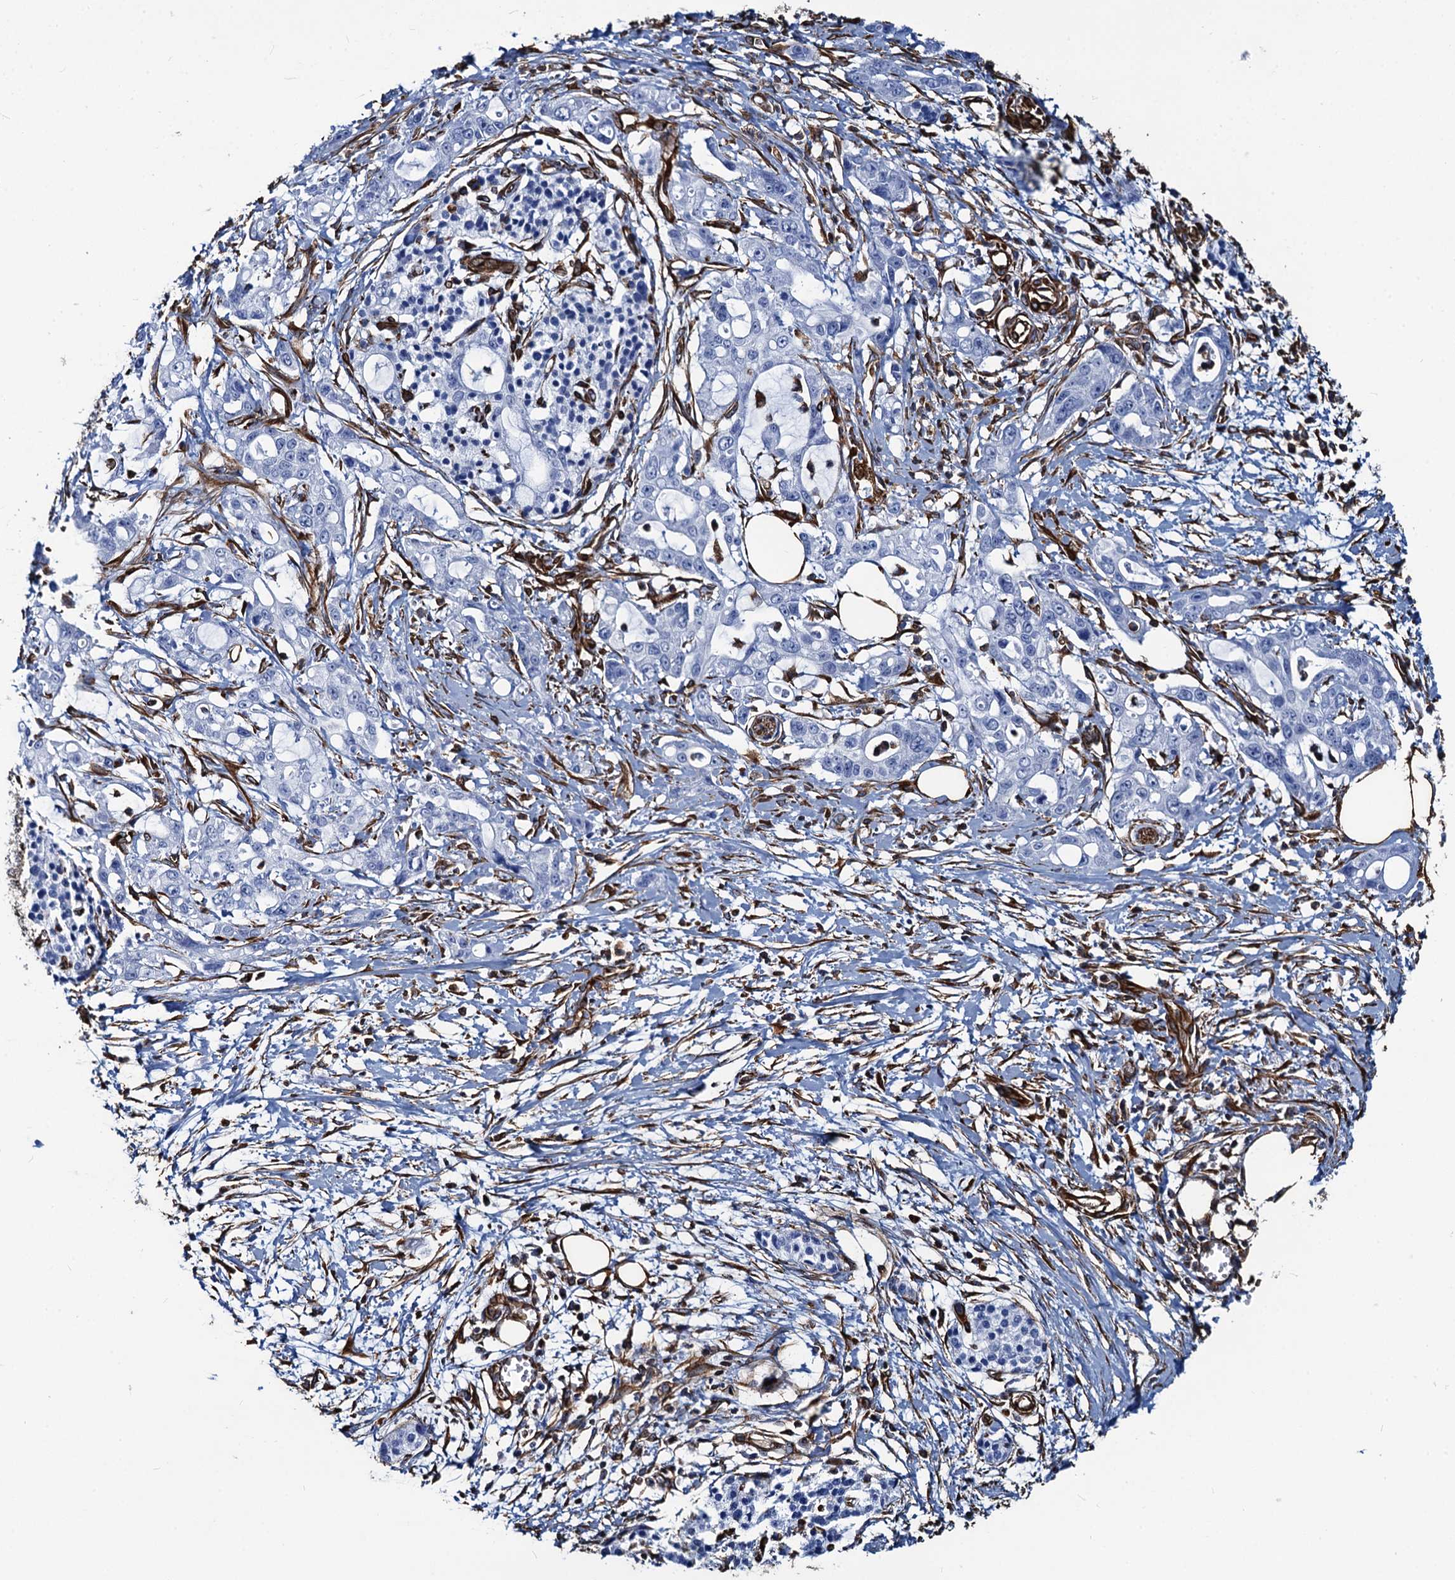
{"staining": {"intensity": "negative", "quantity": "none", "location": "none"}, "tissue": "pancreatic cancer", "cell_type": "Tumor cells", "image_type": "cancer", "snomed": [{"axis": "morphology", "description": "Adenocarcinoma, NOS"}, {"axis": "topography", "description": "Pancreas"}], "caption": "IHC image of human pancreatic cancer stained for a protein (brown), which displays no staining in tumor cells.", "gene": "PGM2", "patient": {"sex": "male", "age": 68}}